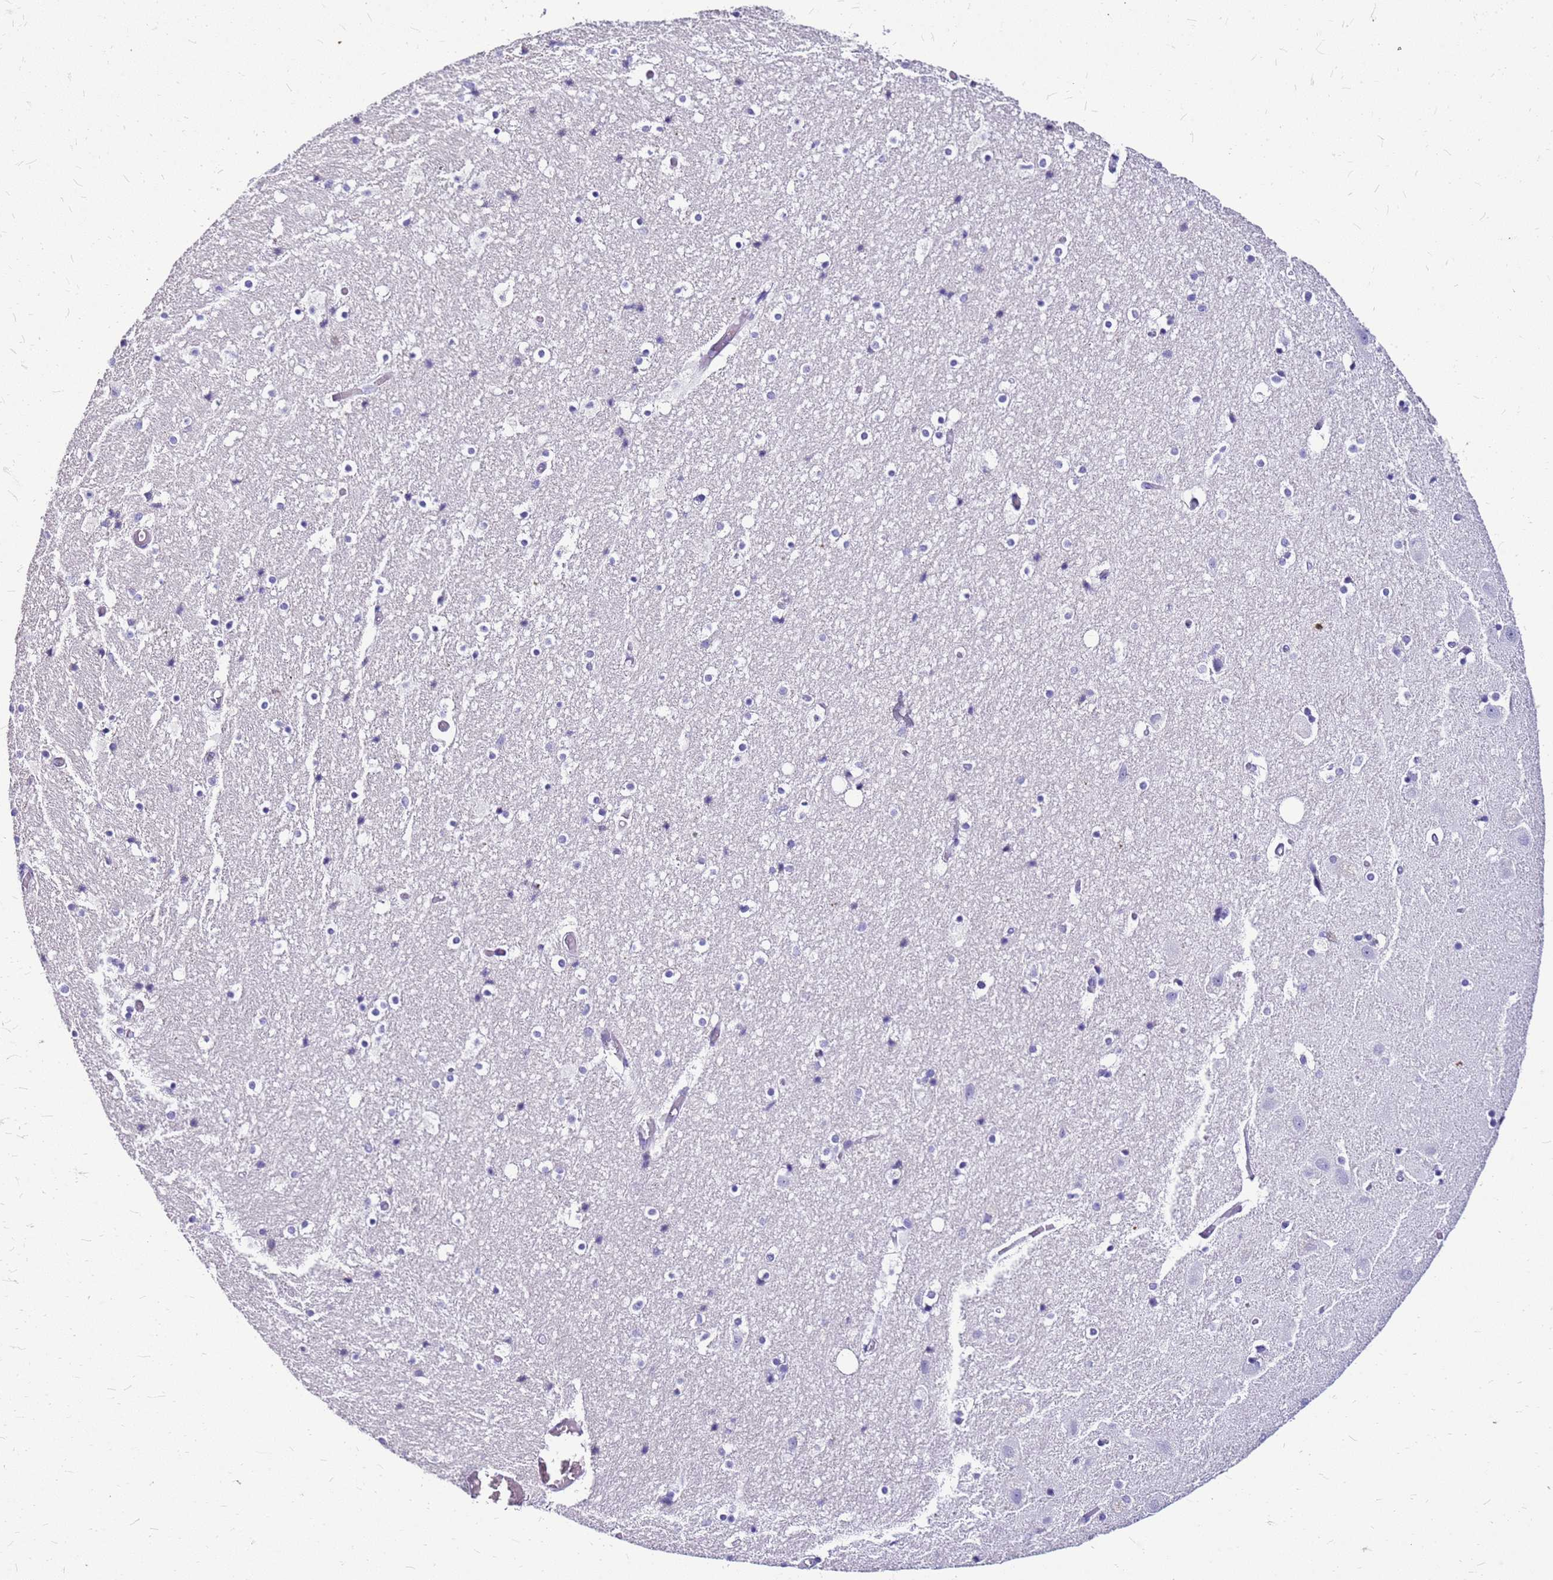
{"staining": {"intensity": "negative", "quantity": "none", "location": "none"}, "tissue": "hippocampus", "cell_type": "Glial cells", "image_type": "normal", "snomed": [{"axis": "morphology", "description": "Normal tissue, NOS"}, {"axis": "topography", "description": "Hippocampus"}], "caption": "Human hippocampus stained for a protein using immunohistochemistry exhibits no positivity in glial cells.", "gene": "DCDC2B", "patient": {"sex": "female", "age": 52}}